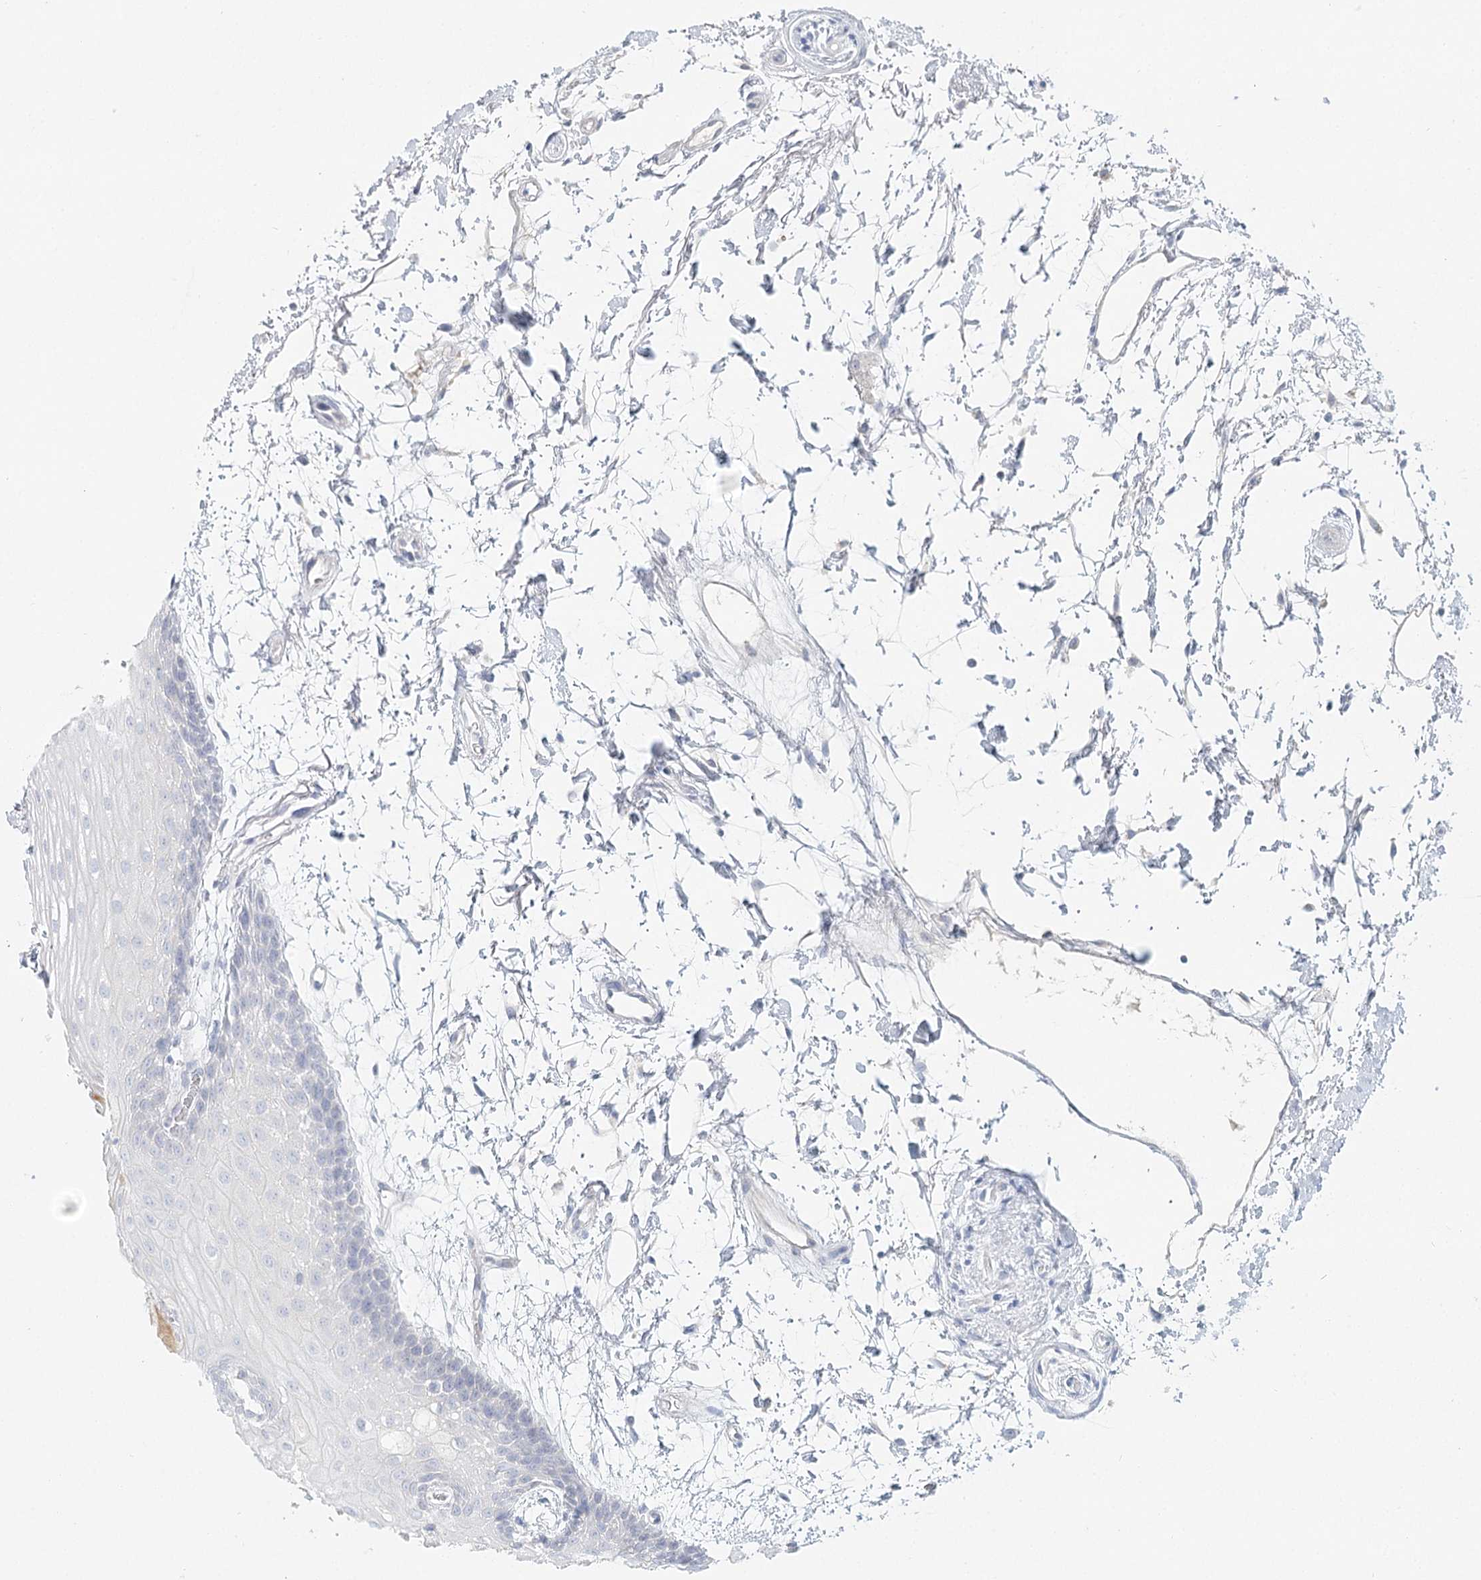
{"staining": {"intensity": "negative", "quantity": "none", "location": "none"}, "tissue": "oral mucosa", "cell_type": "Squamous epithelial cells", "image_type": "normal", "snomed": [{"axis": "morphology", "description": "Normal tissue, NOS"}, {"axis": "topography", "description": "Skeletal muscle"}, {"axis": "topography", "description": "Oral tissue"}, {"axis": "topography", "description": "Peripheral nerve tissue"}], "caption": "IHC micrograph of normal oral mucosa: human oral mucosa stained with DAB (3,3'-diaminobenzidine) reveals no significant protein staining in squamous epithelial cells.", "gene": "DMGDH", "patient": {"sex": "female", "age": 84}}